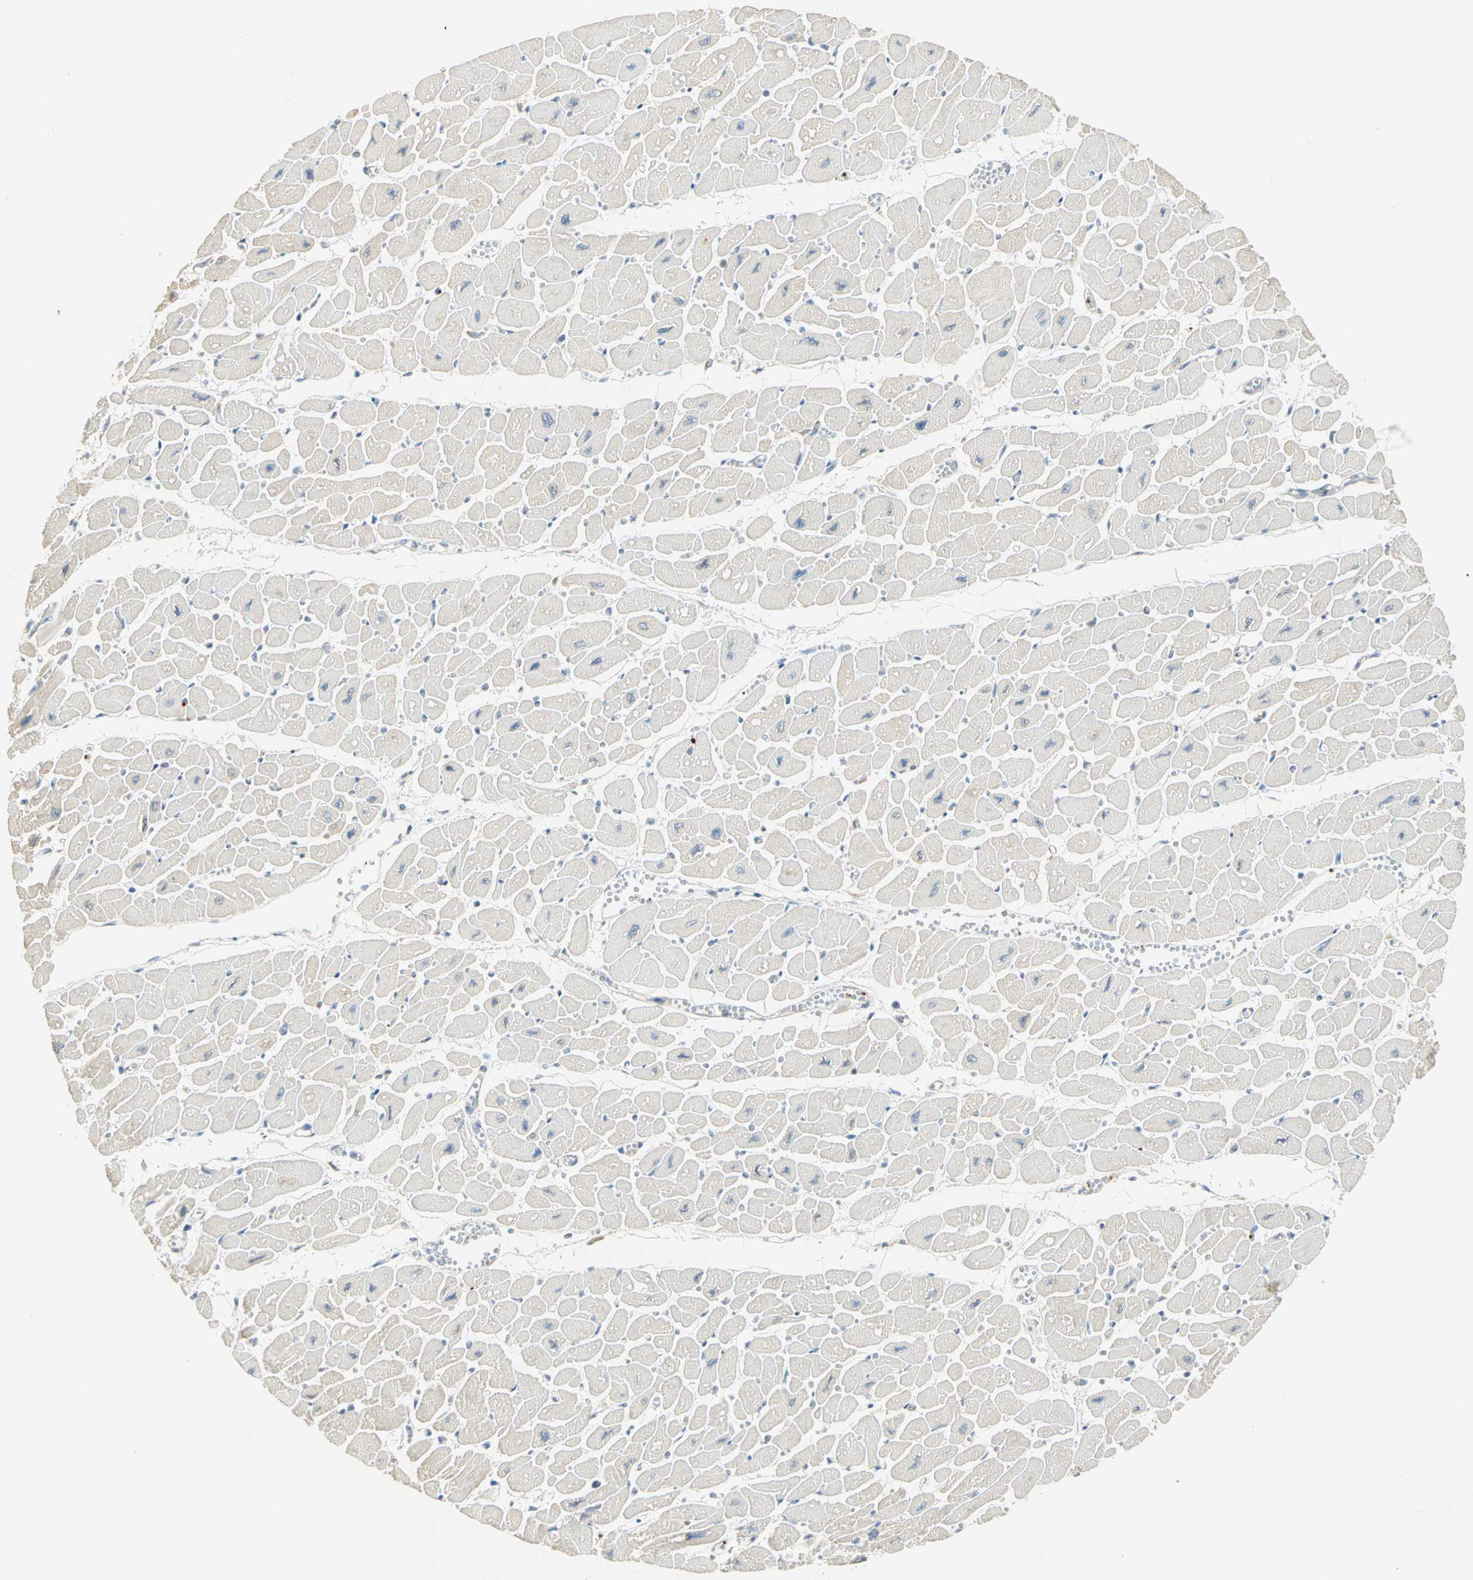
{"staining": {"intensity": "negative", "quantity": "none", "location": "none"}, "tissue": "heart muscle", "cell_type": "Cardiomyocytes", "image_type": "normal", "snomed": [{"axis": "morphology", "description": "Normal tissue, NOS"}, {"axis": "topography", "description": "Heart"}], "caption": "This photomicrograph is of normal heart muscle stained with immunohistochemistry to label a protein in brown with the nuclei are counter-stained blue. There is no positivity in cardiomyocytes.", "gene": "RAD18", "patient": {"sex": "female", "age": 54}}